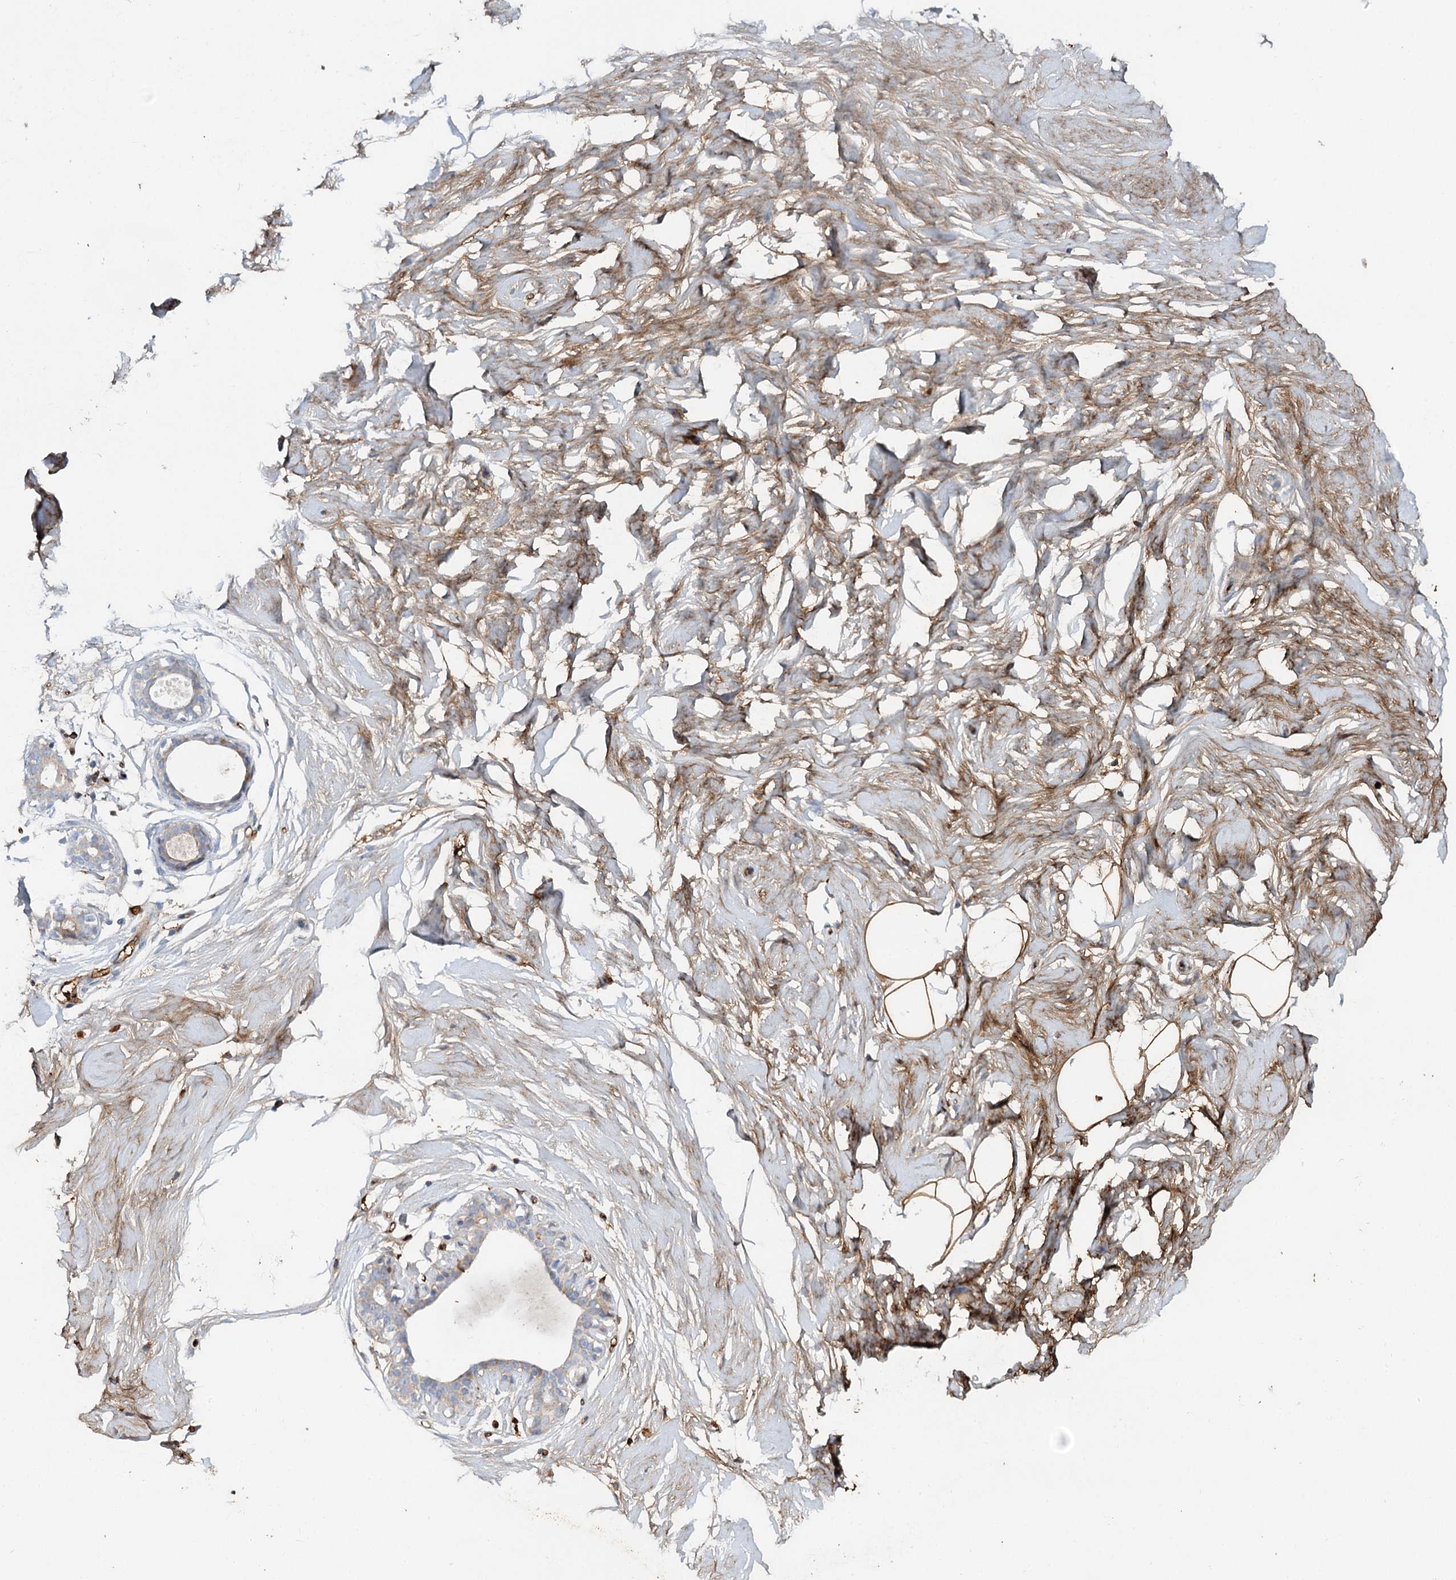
{"staining": {"intensity": "moderate", "quantity": ">75%", "location": "cytoplasmic/membranous"}, "tissue": "breast", "cell_type": "Adipocytes", "image_type": "normal", "snomed": [{"axis": "morphology", "description": "Normal tissue, NOS"}, {"axis": "morphology", "description": "Adenoma, NOS"}, {"axis": "topography", "description": "Breast"}], "caption": "Adipocytes exhibit medium levels of moderate cytoplasmic/membranous staining in approximately >75% of cells in normal human breast.", "gene": "ALKBH8", "patient": {"sex": "female", "age": 23}}